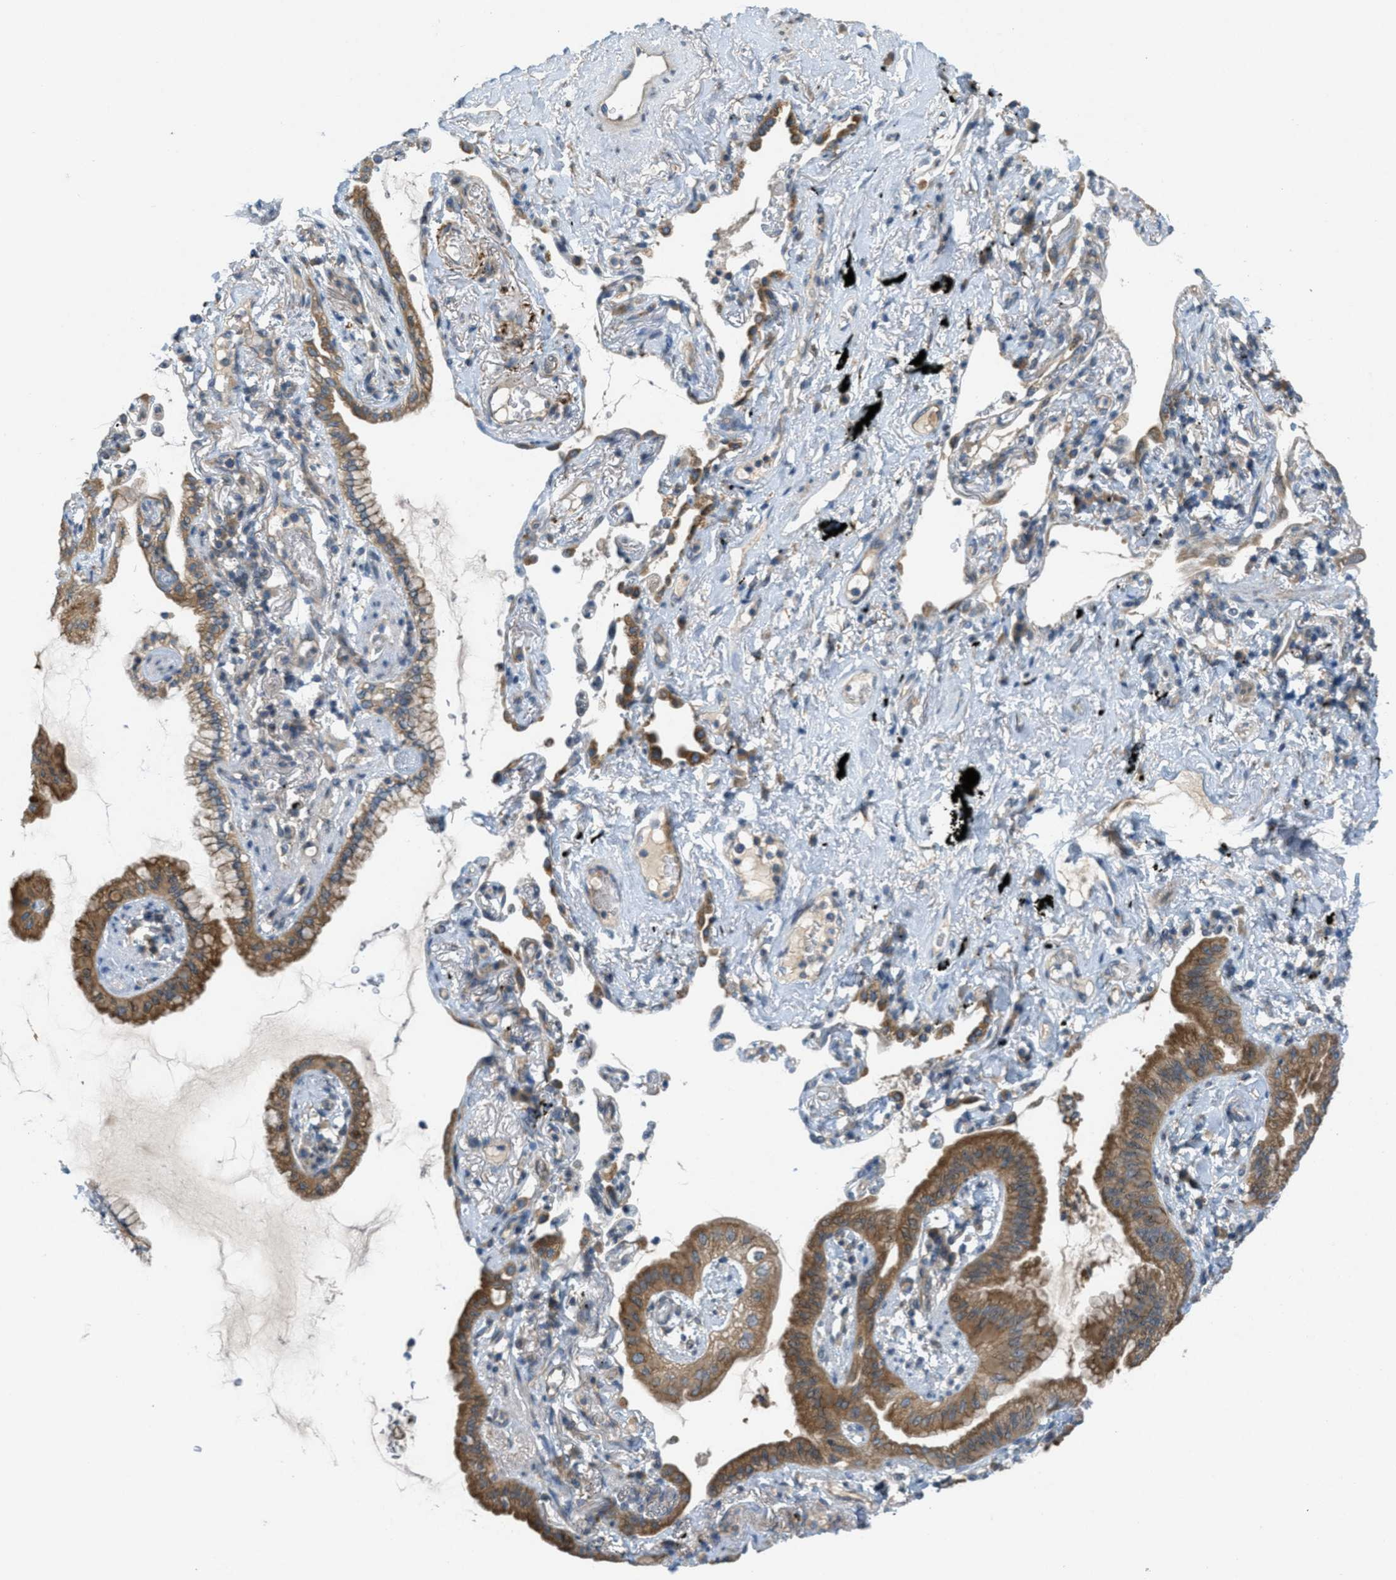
{"staining": {"intensity": "strong", "quantity": ">75%", "location": "cytoplasmic/membranous"}, "tissue": "lung cancer", "cell_type": "Tumor cells", "image_type": "cancer", "snomed": [{"axis": "morphology", "description": "Normal tissue, NOS"}, {"axis": "morphology", "description": "Adenocarcinoma, NOS"}, {"axis": "topography", "description": "Bronchus"}, {"axis": "topography", "description": "Lung"}], "caption": "Tumor cells exhibit strong cytoplasmic/membranous positivity in approximately >75% of cells in adenocarcinoma (lung). The staining was performed using DAB (3,3'-diaminobenzidine) to visualize the protein expression in brown, while the nuclei were stained in blue with hematoxylin (Magnification: 20x).", "gene": "SIGMAR1", "patient": {"sex": "female", "age": 70}}